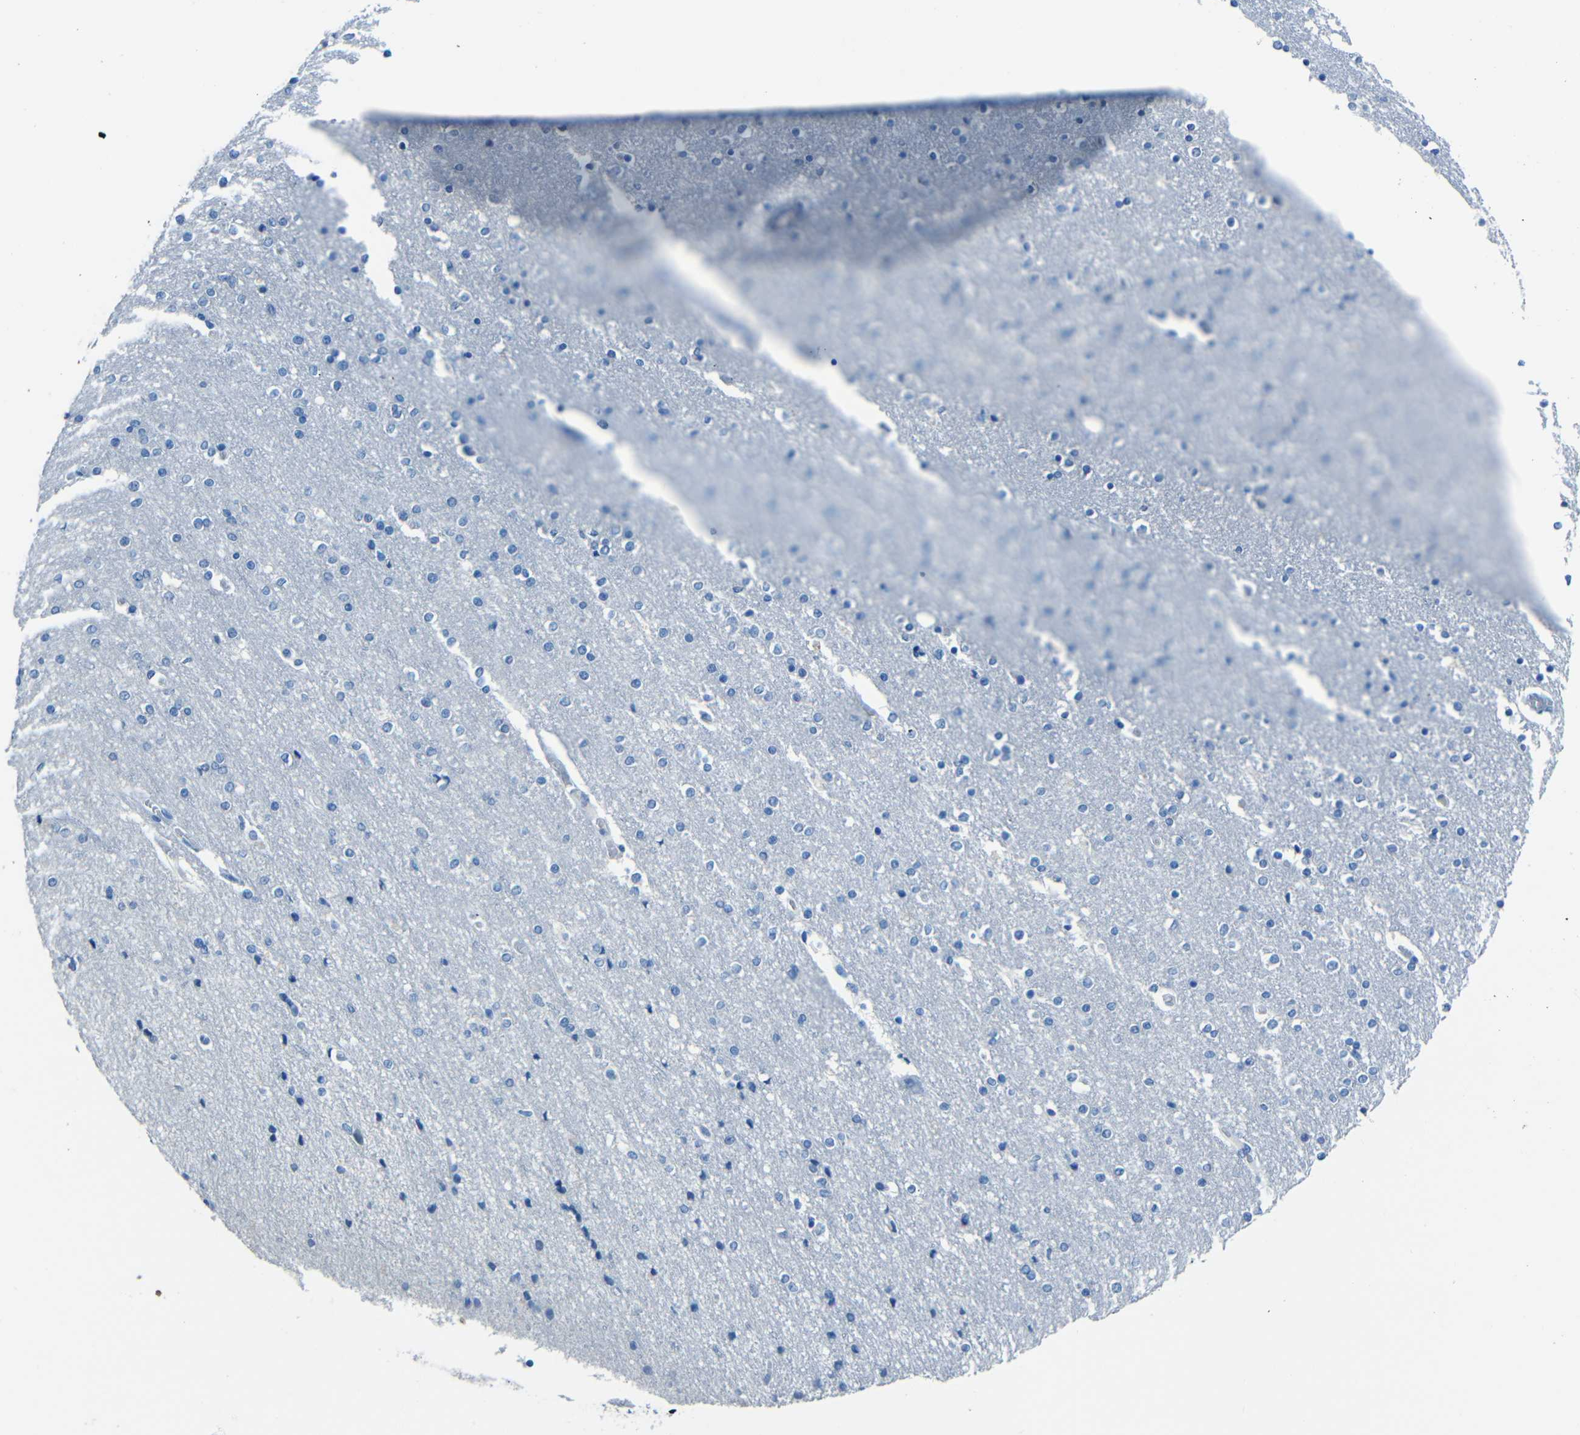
{"staining": {"intensity": "negative", "quantity": "none", "location": "none"}, "tissue": "caudate", "cell_type": "Glial cells", "image_type": "normal", "snomed": [{"axis": "morphology", "description": "Normal tissue, NOS"}, {"axis": "topography", "description": "Lateral ventricle wall"}], "caption": "A high-resolution photomicrograph shows IHC staining of normal caudate, which reveals no significant expression in glial cells. (DAB immunohistochemistry visualized using brightfield microscopy, high magnification).", "gene": "FBN2", "patient": {"sex": "female", "age": 54}}